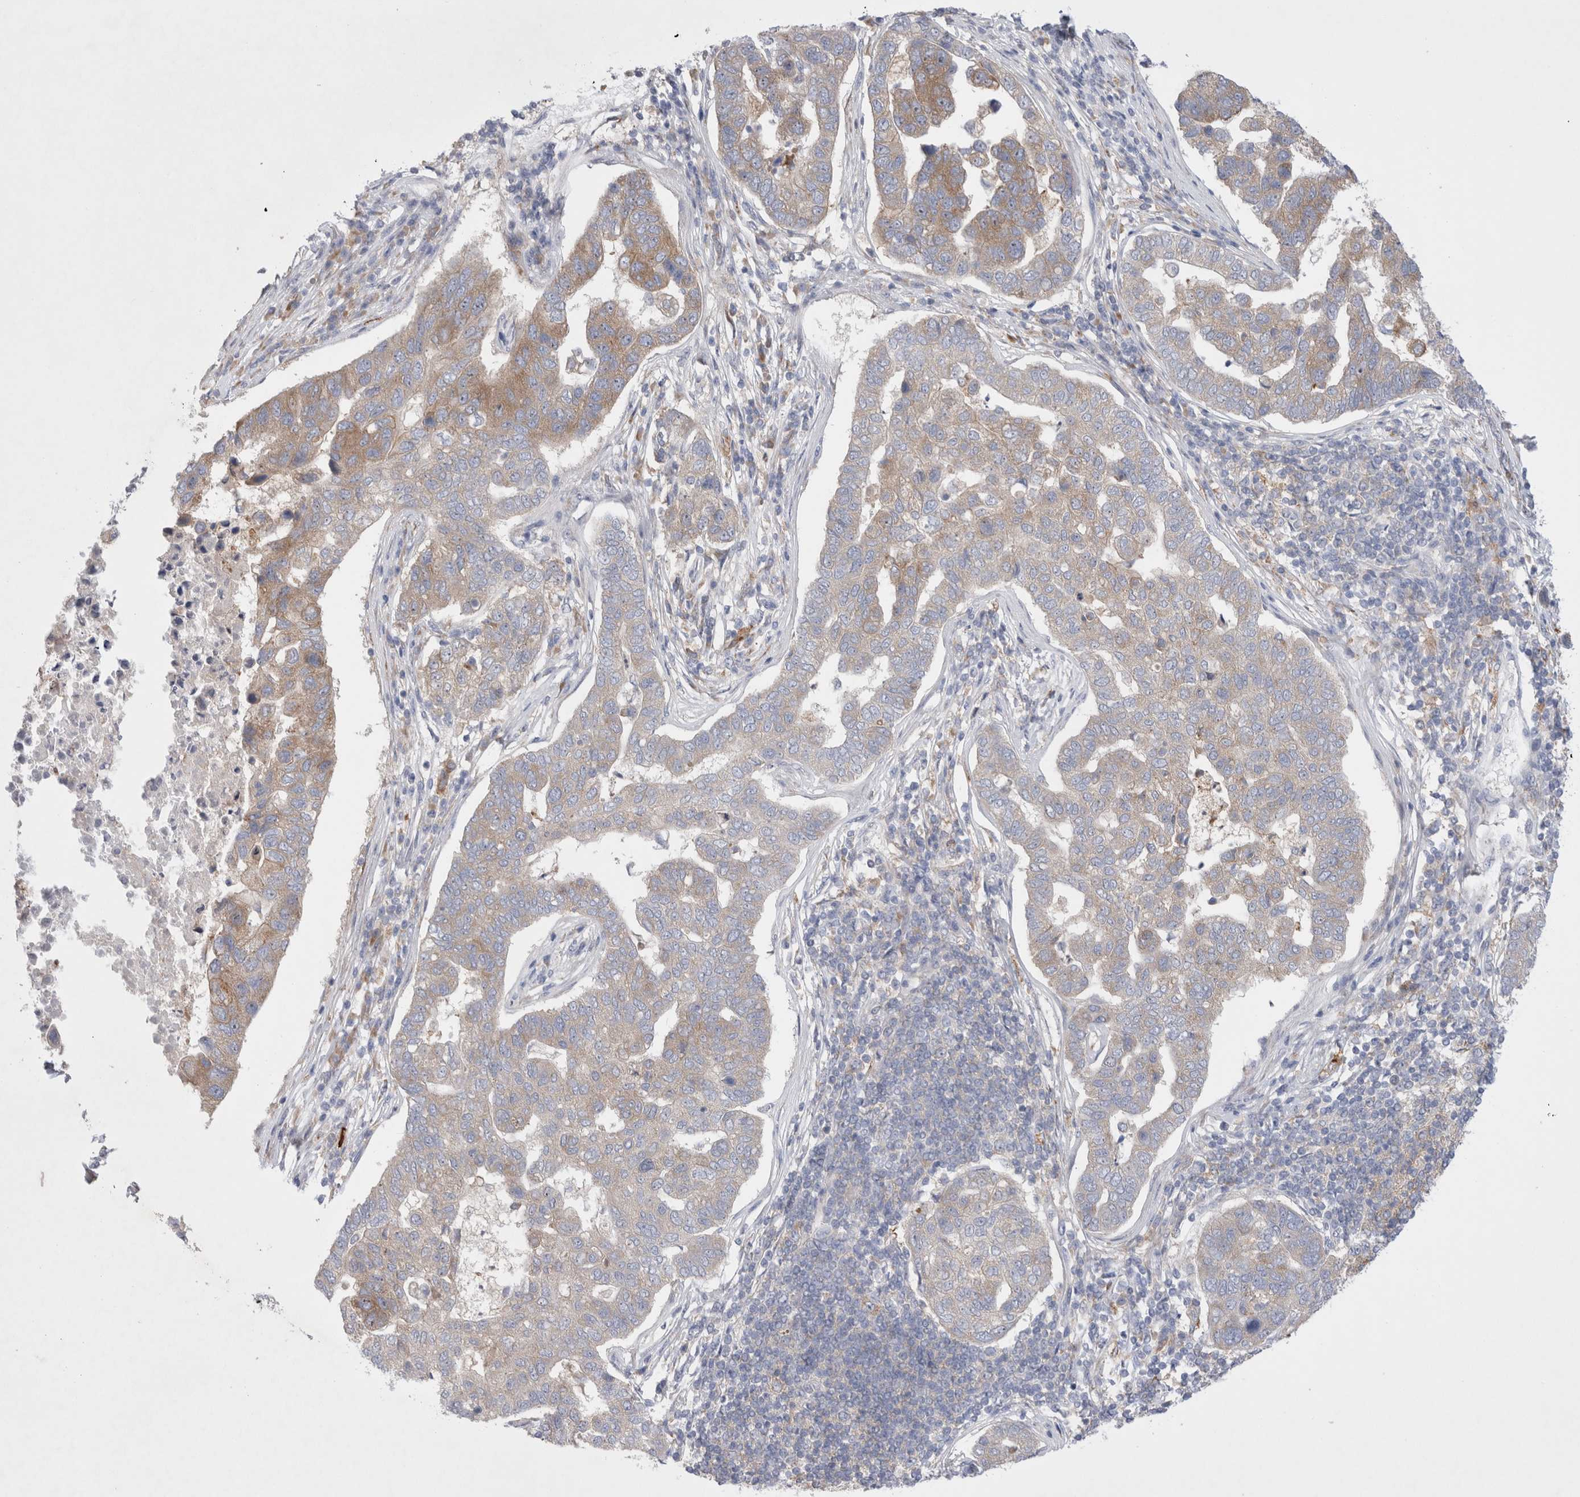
{"staining": {"intensity": "moderate", "quantity": "25%-75%", "location": "cytoplasmic/membranous"}, "tissue": "pancreatic cancer", "cell_type": "Tumor cells", "image_type": "cancer", "snomed": [{"axis": "morphology", "description": "Adenocarcinoma, NOS"}, {"axis": "topography", "description": "Pancreas"}], "caption": "The micrograph displays a brown stain indicating the presence of a protein in the cytoplasmic/membranous of tumor cells in pancreatic adenocarcinoma. The protein of interest is stained brown, and the nuclei are stained in blue (DAB IHC with brightfield microscopy, high magnification).", "gene": "RBM12B", "patient": {"sex": "female", "age": 61}}